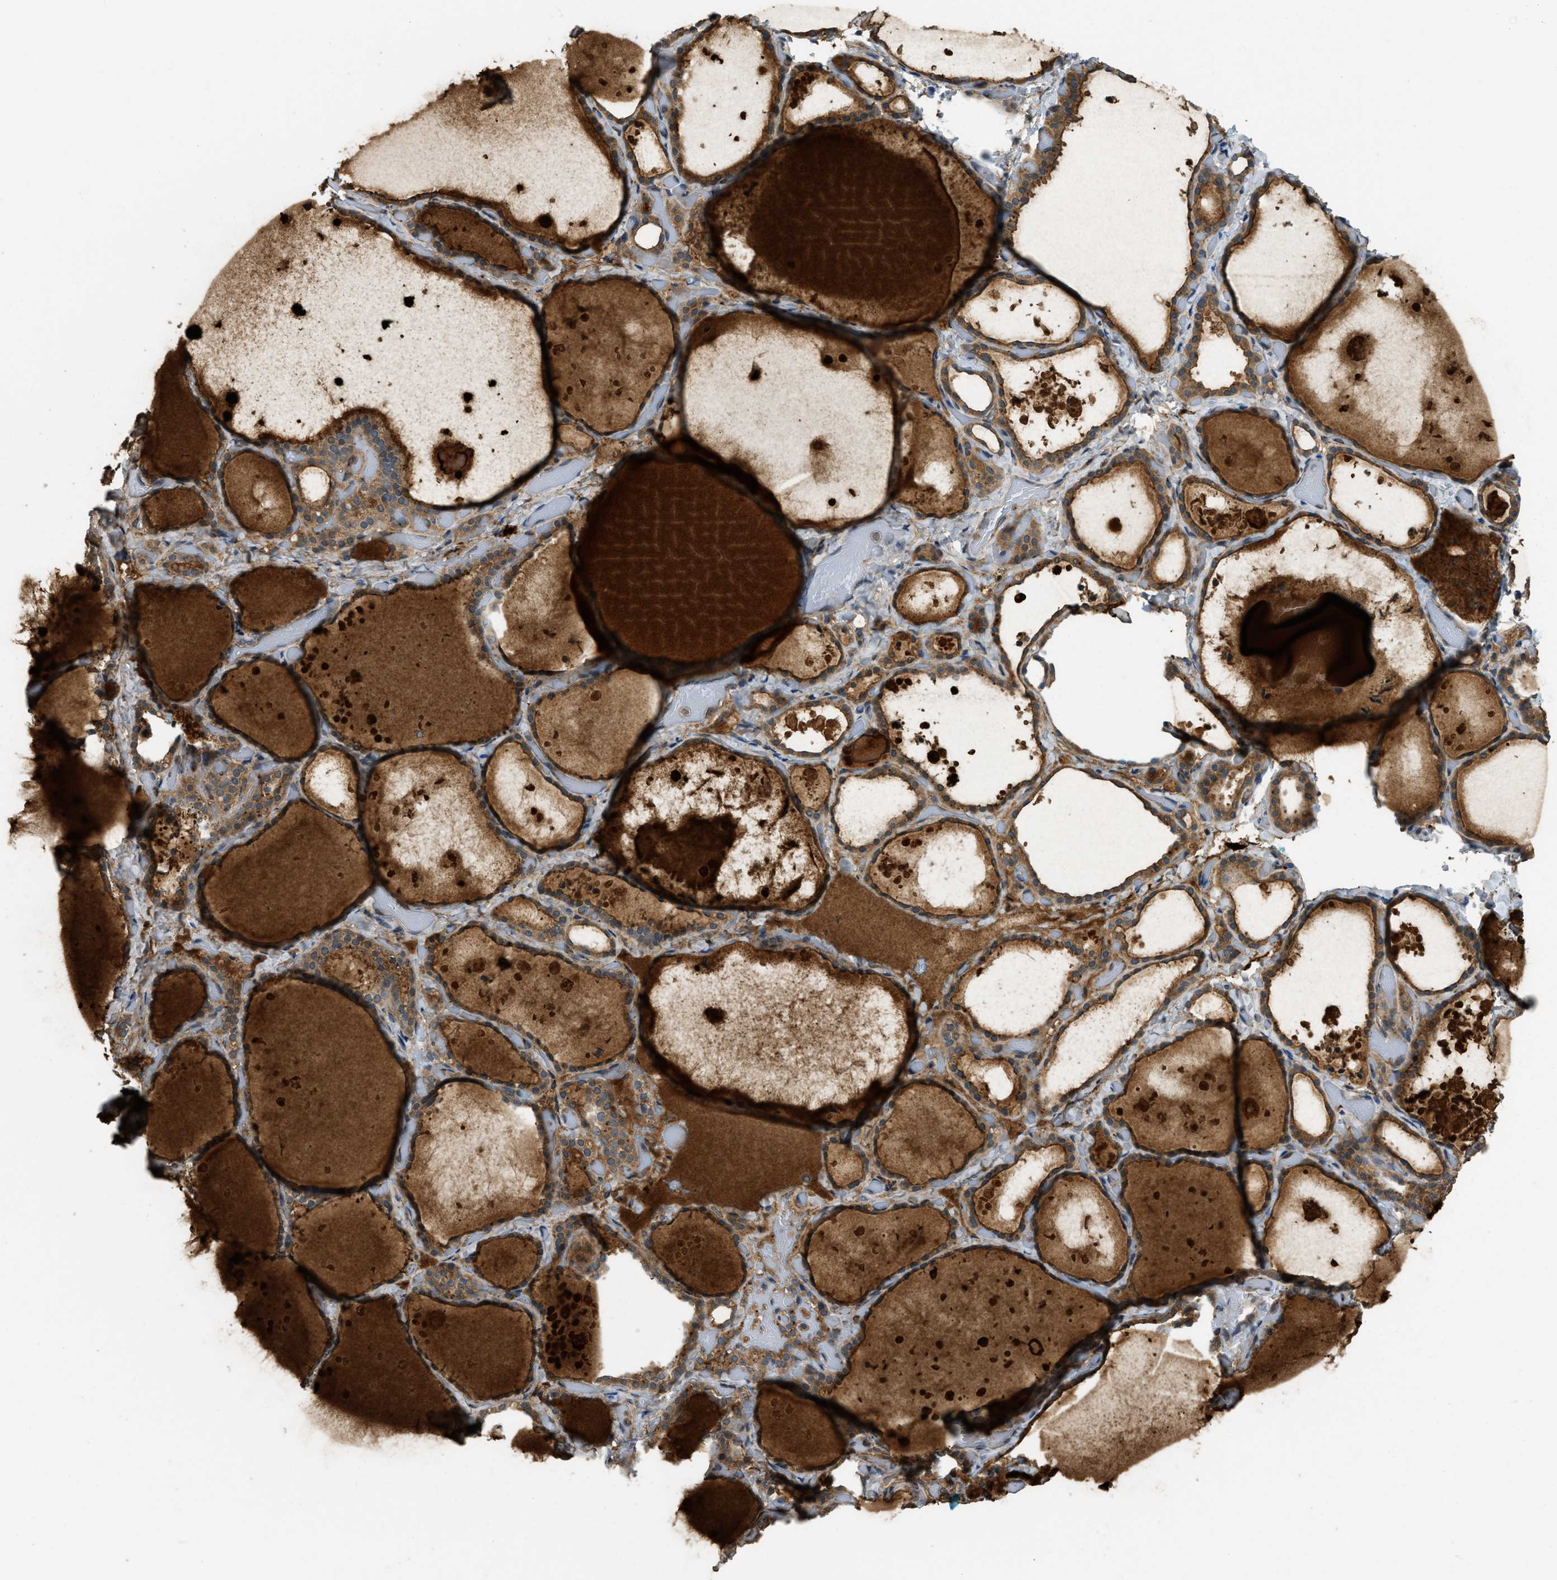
{"staining": {"intensity": "strong", "quantity": ">75%", "location": "cytoplasmic/membranous"}, "tissue": "thyroid gland", "cell_type": "Glandular cells", "image_type": "normal", "snomed": [{"axis": "morphology", "description": "Normal tissue, NOS"}, {"axis": "topography", "description": "Thyroid gland"}], "caption": "Strong cytoplasmic/membranous protein positivity is identified in approximately >75% of glandular cells in thyroid gland. Nuclei are stained in blue.", "gene": "BAG4", "patient": {"sex": "female", "age": 44}}